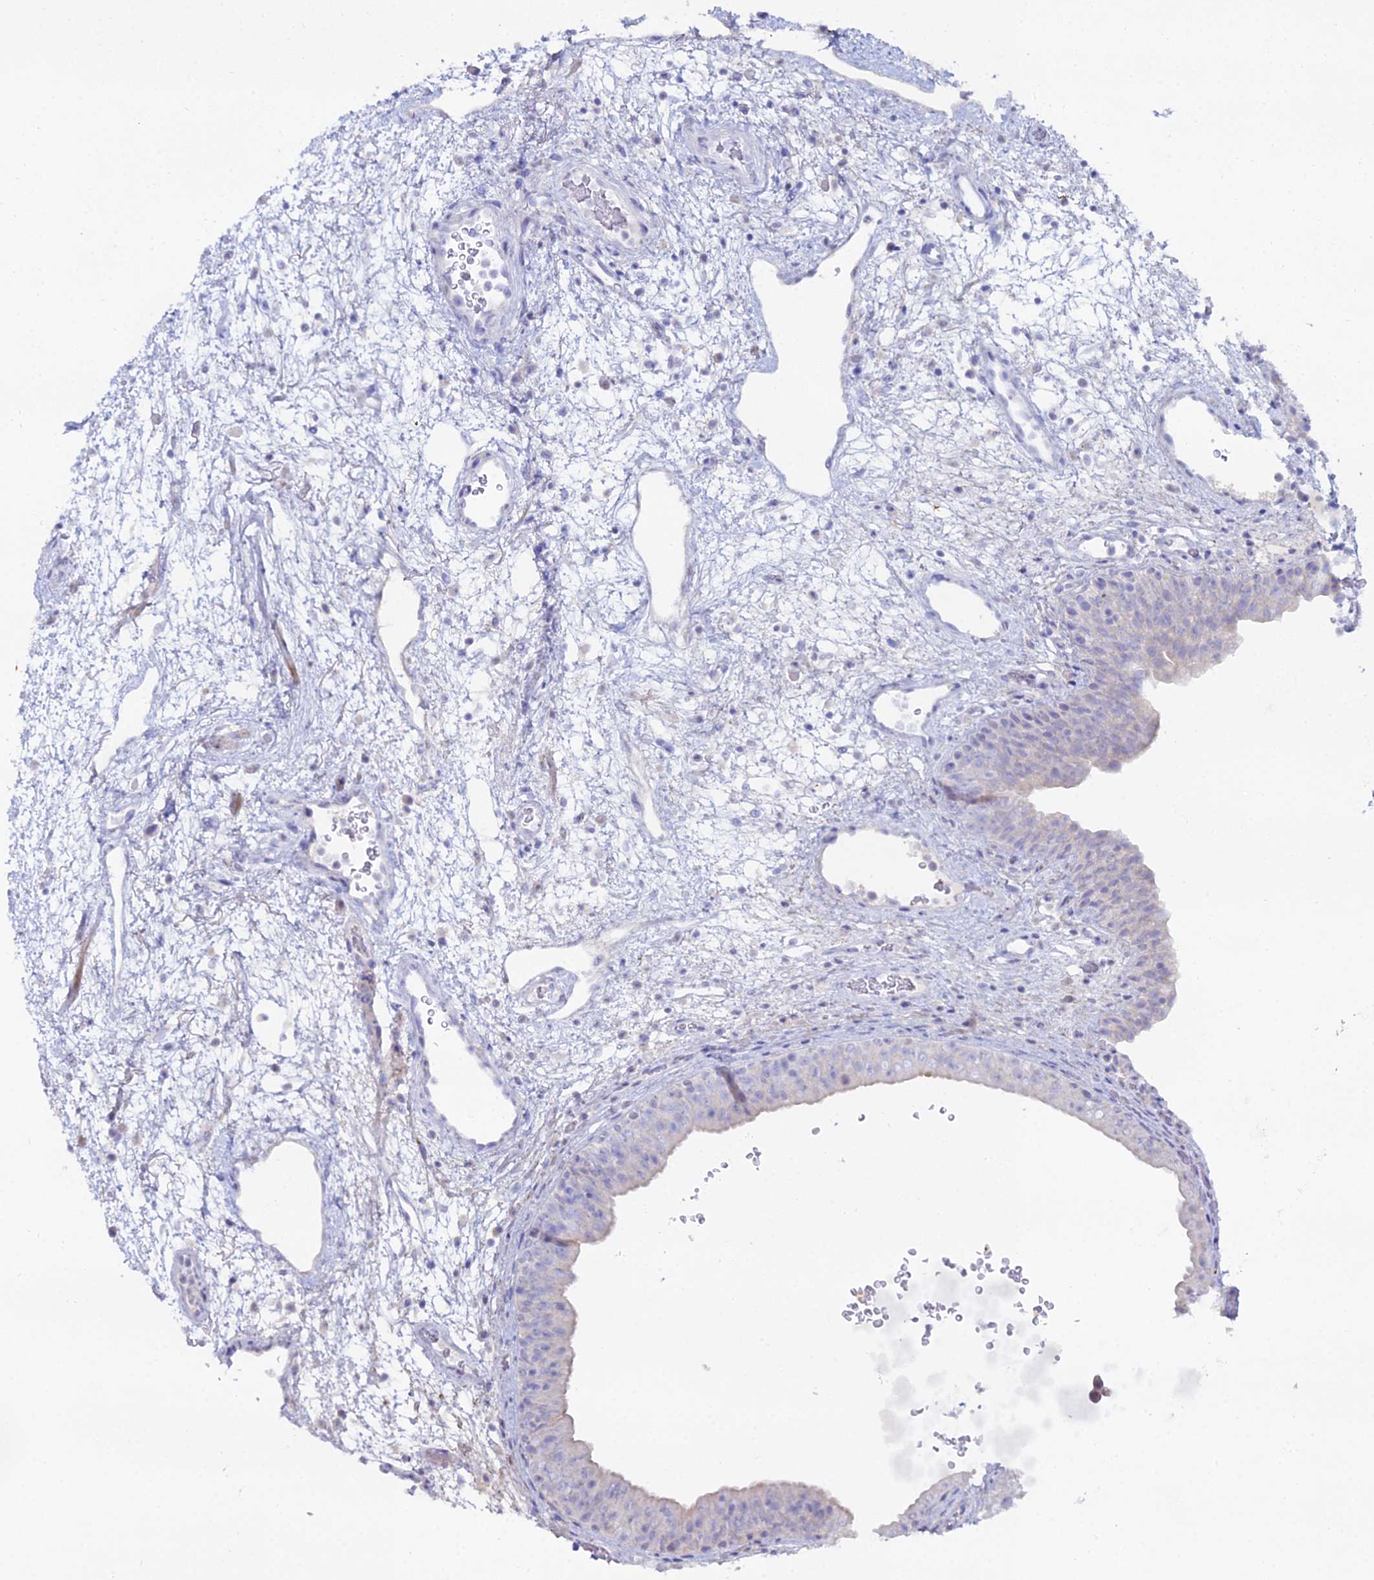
{"staining": {"intensity": "negative", "quantity": "none", "location": "none"}, "tissue": "urinary bladder", "cell_type": "Urothelial cells", "image_type": "normal", "snomed": [{"axis": "morphology", "description": "Normal tissue, NOS"}, {"axis": "topography", "description": "Urinary bladder"}], "caption": "An immunohistochemistry (IHC) image of normal urinary bladder is shown. There is no staining in urothelial cells of urinary bladder. (Stains: DAB immunohistochemistry with hematoxylin counter stain, Microscopy: brightfield microscopy at high magnification).", "gene": "DHX34", "patient": {"sex": "male", "age": 71}}